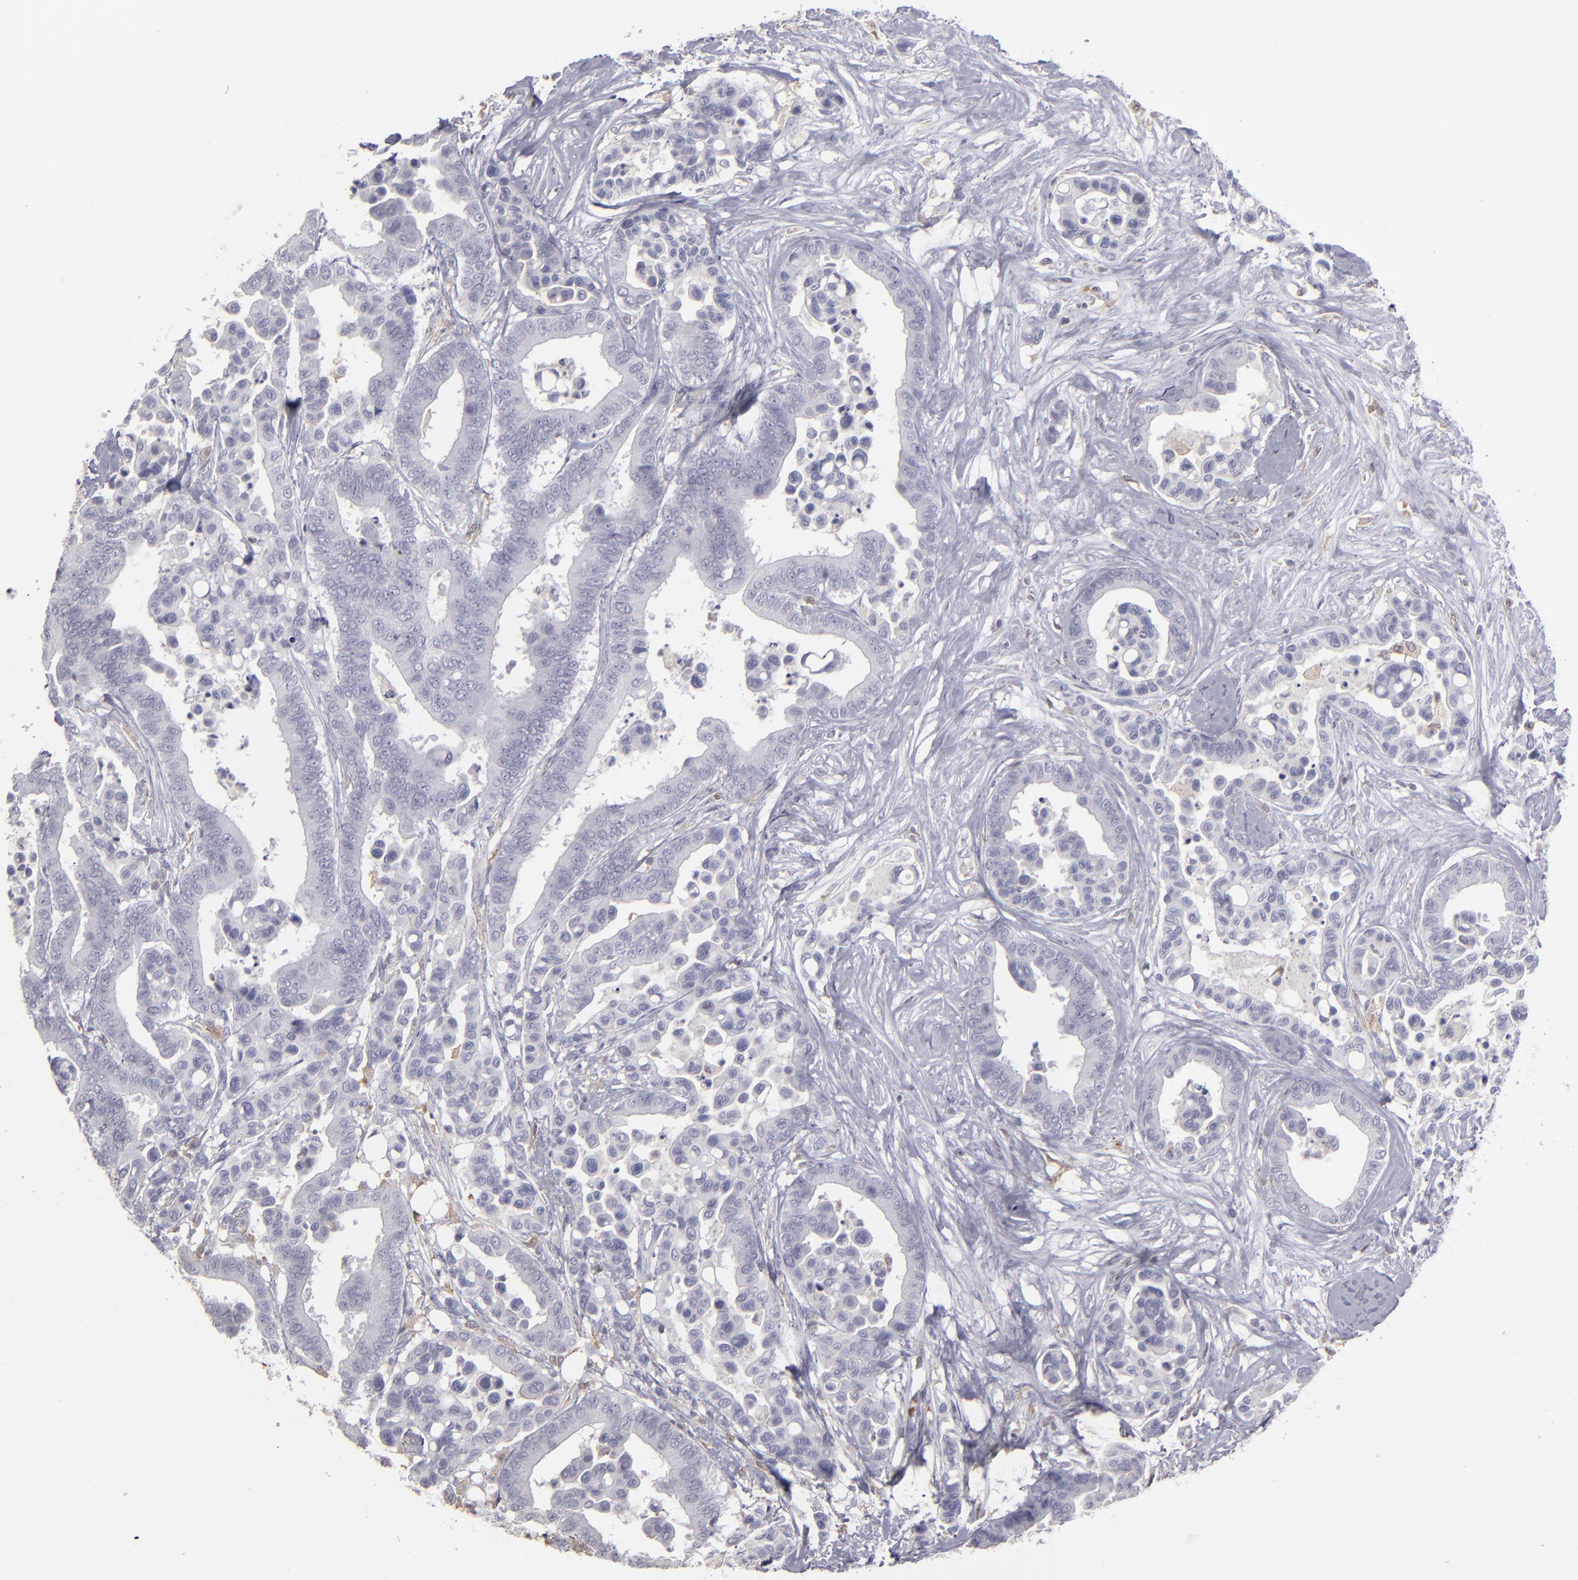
{"staining": {"intensity": "negative", "quantity": "none", "location": "none"}, "tissue": "colorectal cancer", "cell_type": "Tumor cells", "image_type": "cancer", "snomed": [{"axis": "morphology", "description": "Normal tissue, NOS"}, {"axis": "morphology", "description": "Adenocarcinoma, NOS"}, {"axis": "topography", "description": "Colon"}], "caption": "Adenocarcinoma (colorectal) was stained to show a protein in brown. There is no significant expression in tumor cells.", "gene": "SEMA3G", "patient": {"sex": "female", "age": 78}}